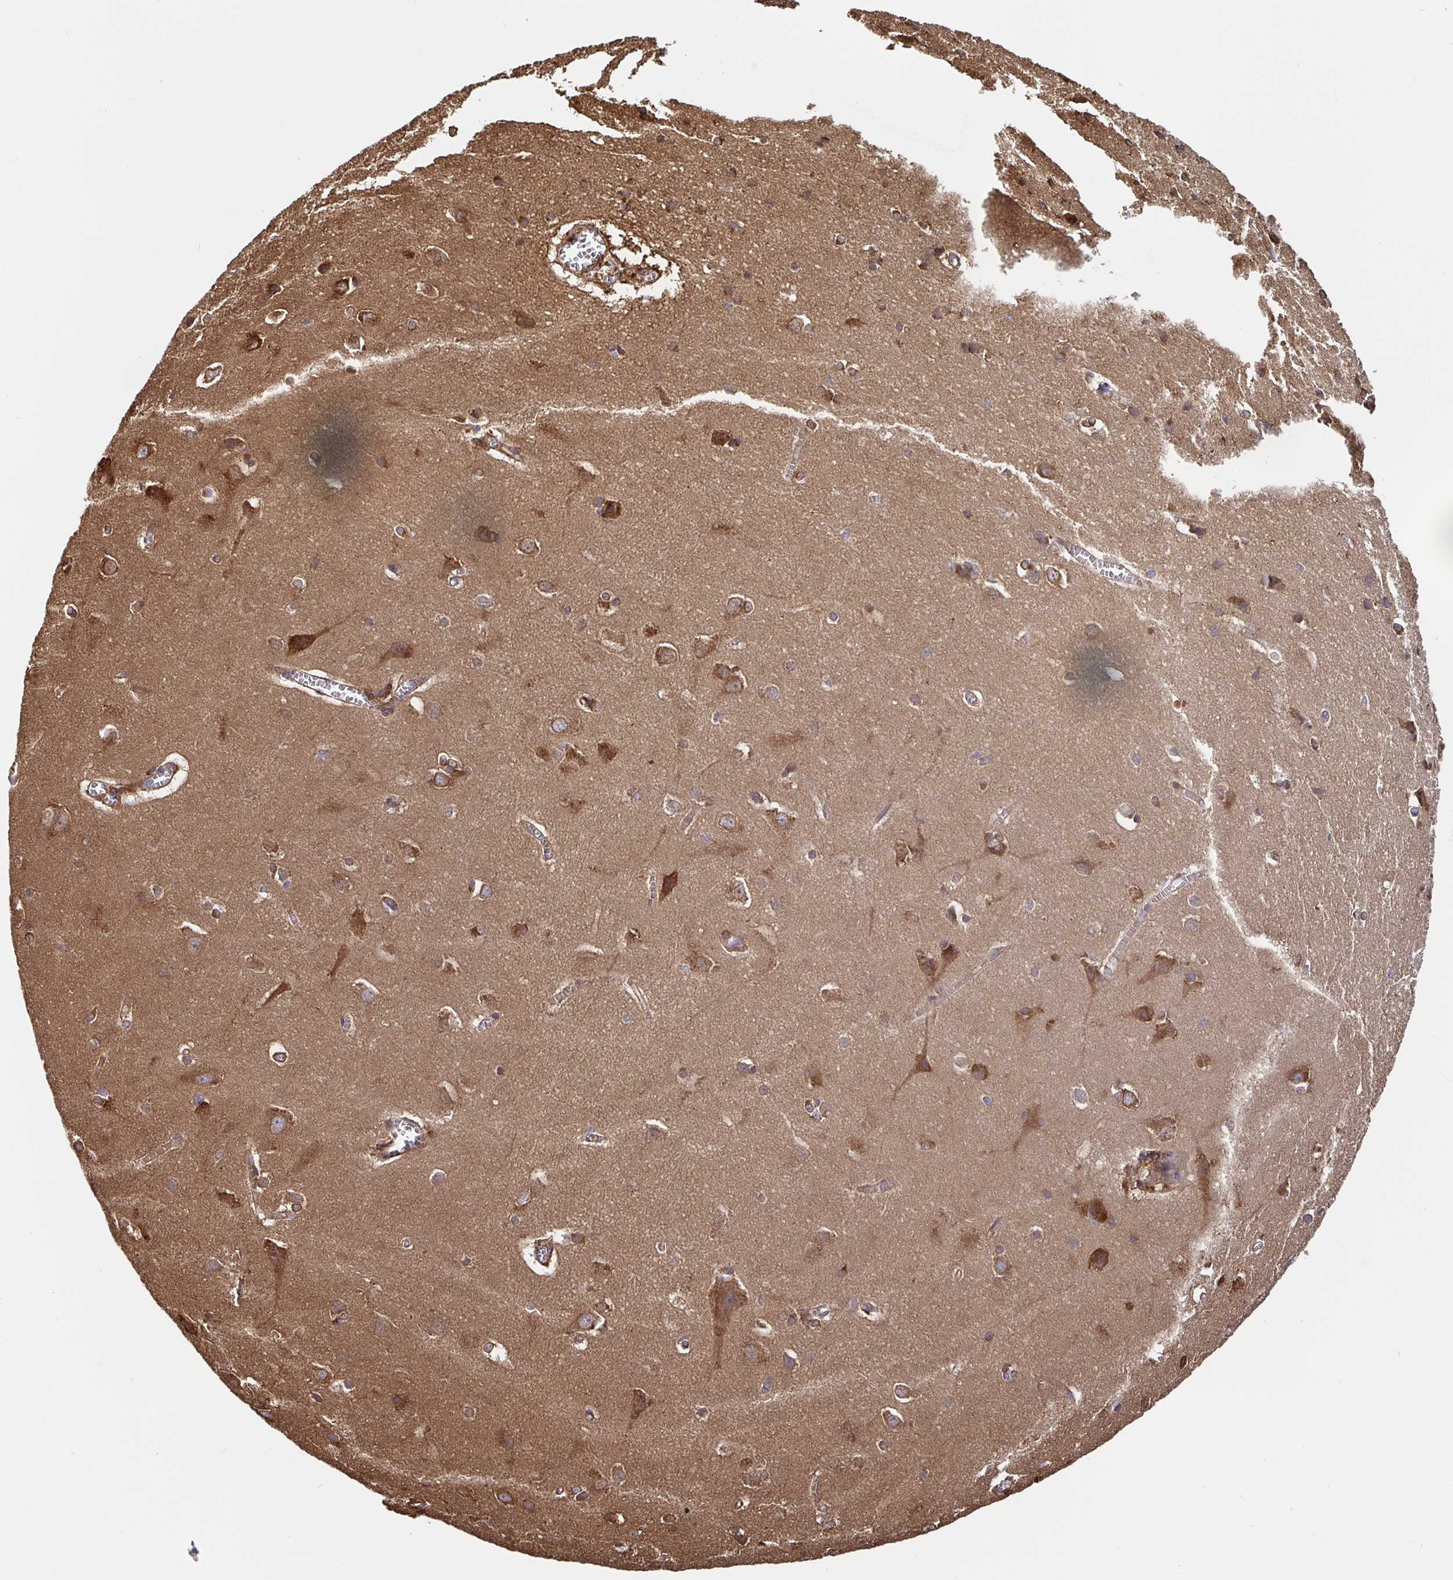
{"staining": {"intensity": "moderate", "quantity": "<25%", "location": "cytoplasmic/membranous"}, "tissue": "cerebral cortex", "cell_type": "Endothelial cells", "image_type": "normal", "snomed": [{"axis": "morphology", "description": "Normal tissue, NOS"}, {"axis": "topography", "description": "Cerebral cortex"}], "caption": "Benign cerebral cortex reveals moderate cytoplasmic/membranous expression in about <25% of endothelial cells, visualized by immunohistochemistry.", "gene": "MAOA", "patient": {"sex": "male", "age": 37}}